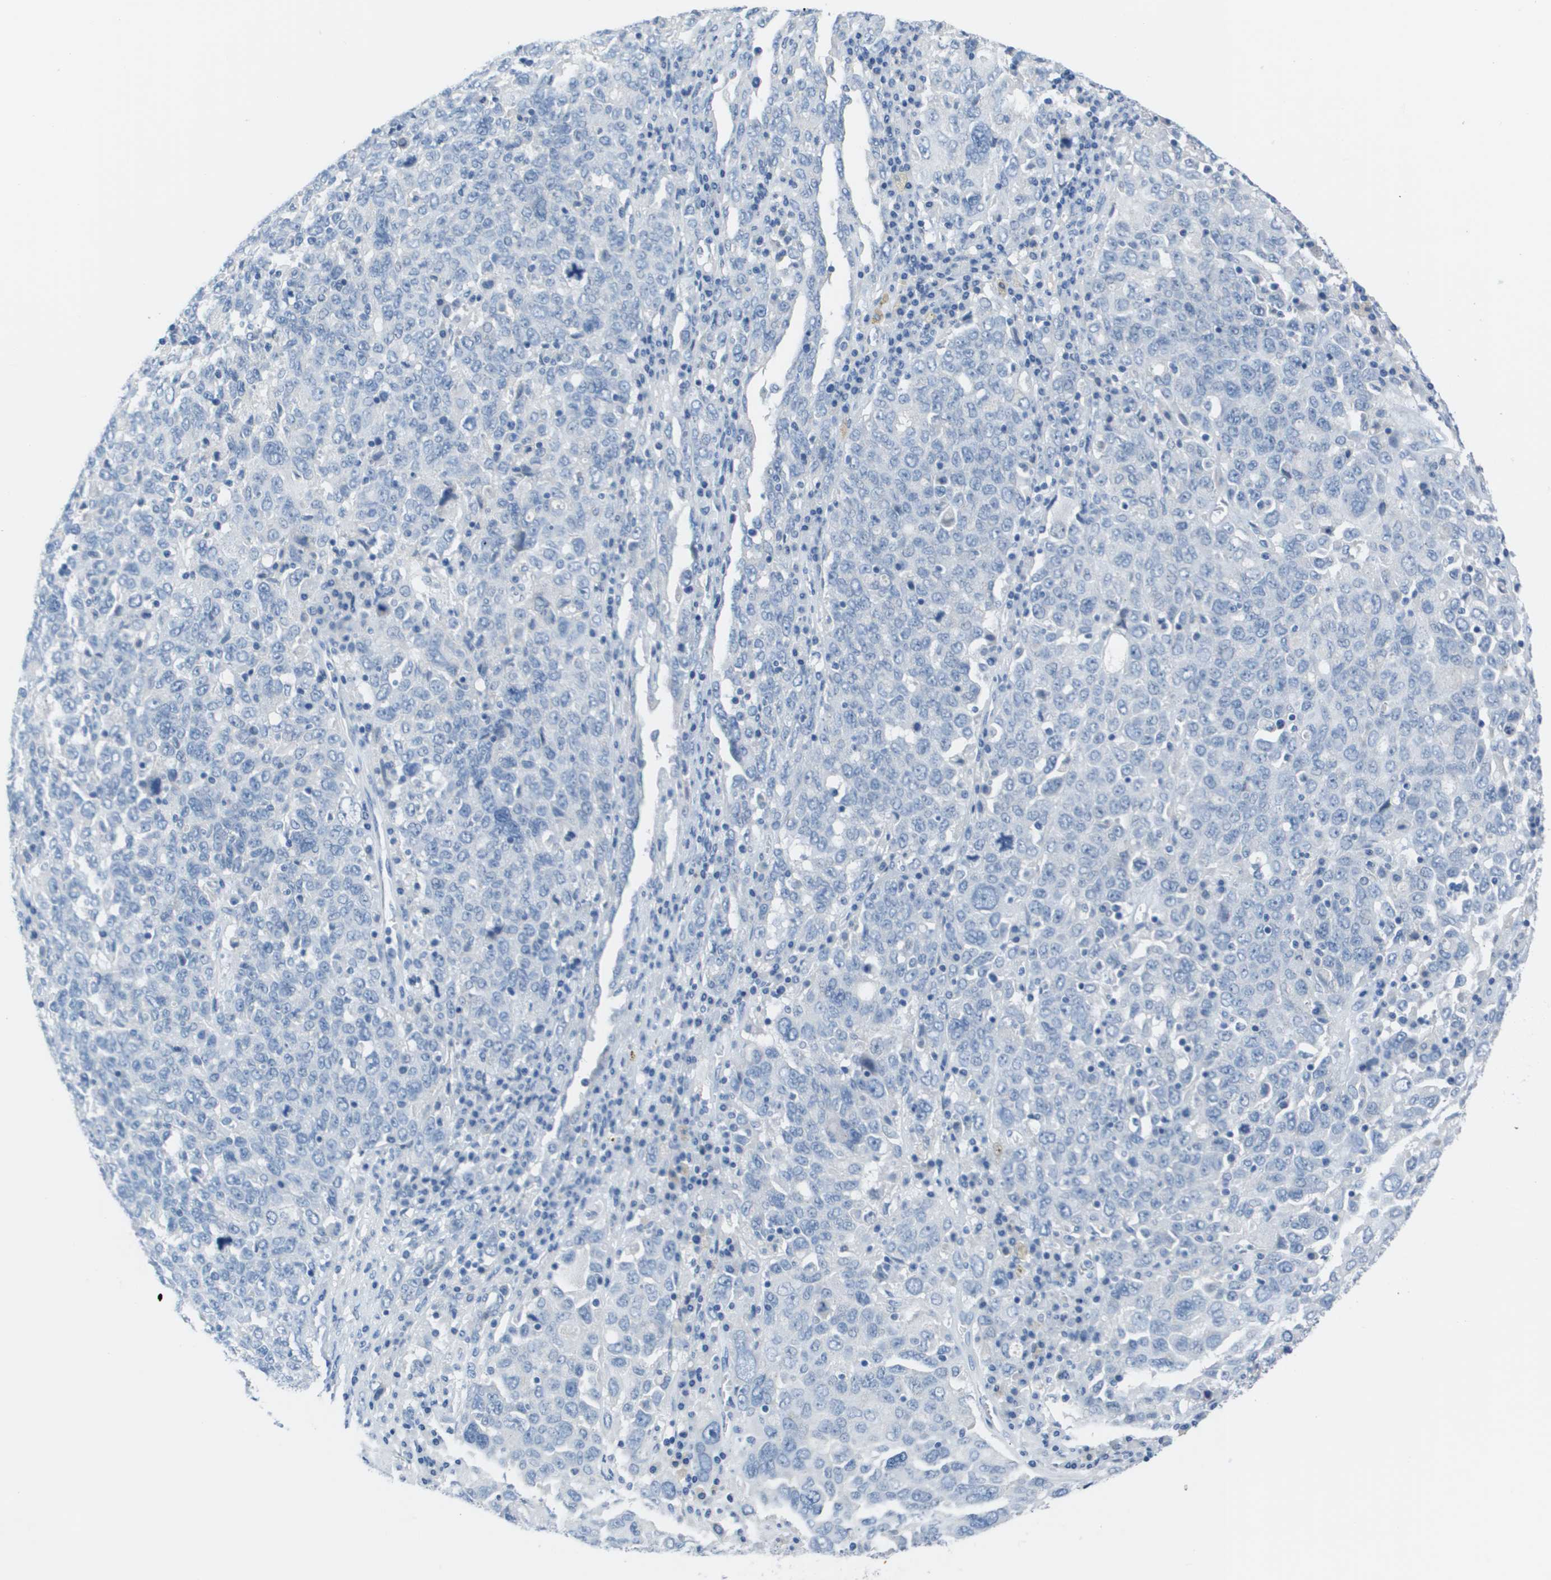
{"staining": {"intensity": "negative", "quantity": "none", "location": "none"}, "tissue": "ovarian cancer", "cell_type": "Tumor cells", "image_type": "cancer", "snomed": [{"axis": "morphology", "description": "Carcinoma, endometroid"}, {"axis": "topography", "description": "Ovary"}], "caption": "Immunohistochemistry (IHC) of ovarian cancer (endometroid carcinoma) demonstrates no positivity in tumor cells. Brightfield microscopy of IHC stained with DAB (3,3'-diaminobenzidine) (brown) and hematoxylin (blue), captured at high magnification.", "gene": "NCS1", "patient": {"sex": "female", "age": 62}}